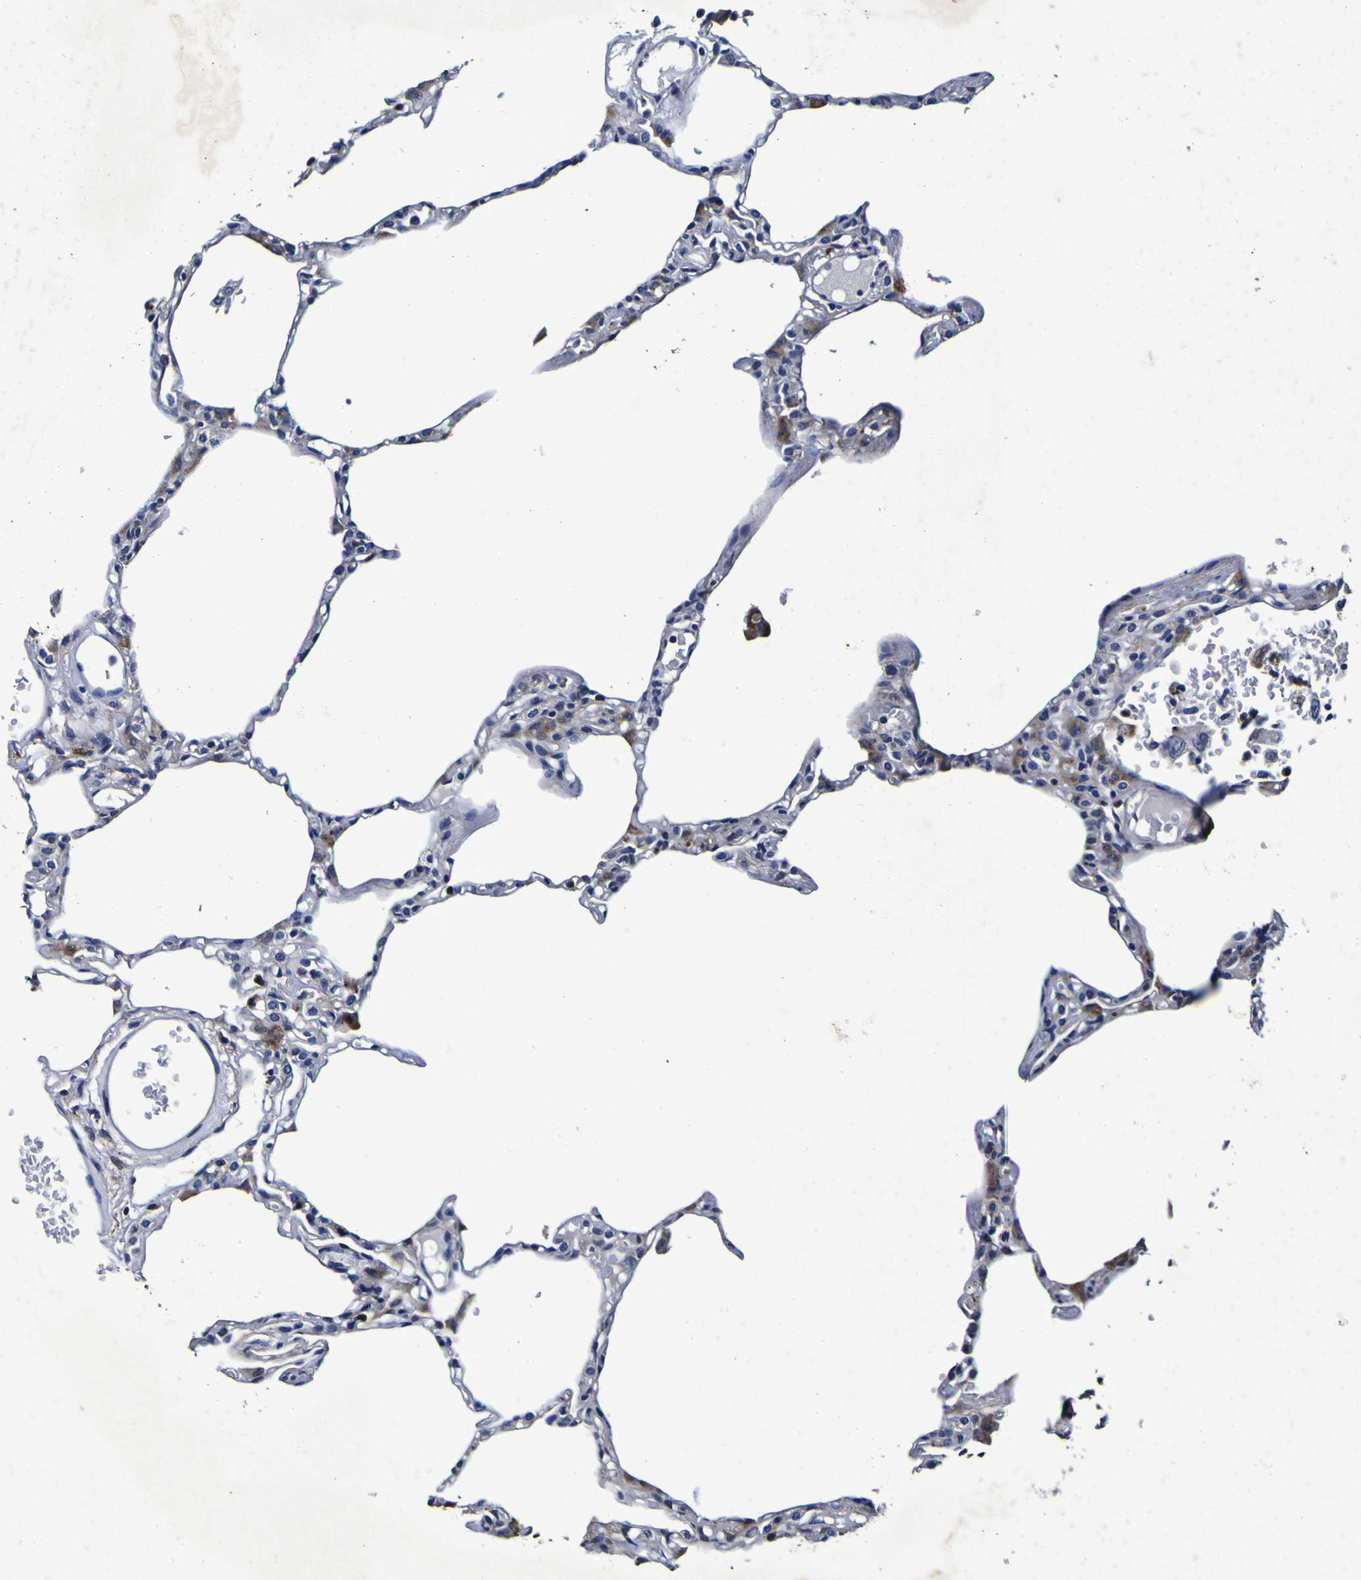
{"staining": {"intensity": "negative", "quantity": "none", "location": "none"}, "tissue": "lung", "cell_type": "Alveolar cells", "image_type": "normal", "snomed": [{"axis": "morphology", "description": "Normal tissue, NOS"}, {"axis": "topography", "description": "Lung"}], "caption": "The IHC image has no significant staining in alveolar cells of lung. Nuclei are stained in blue.", "gene": "PANK4", "patient": {"sex": "female", "age": 49}}